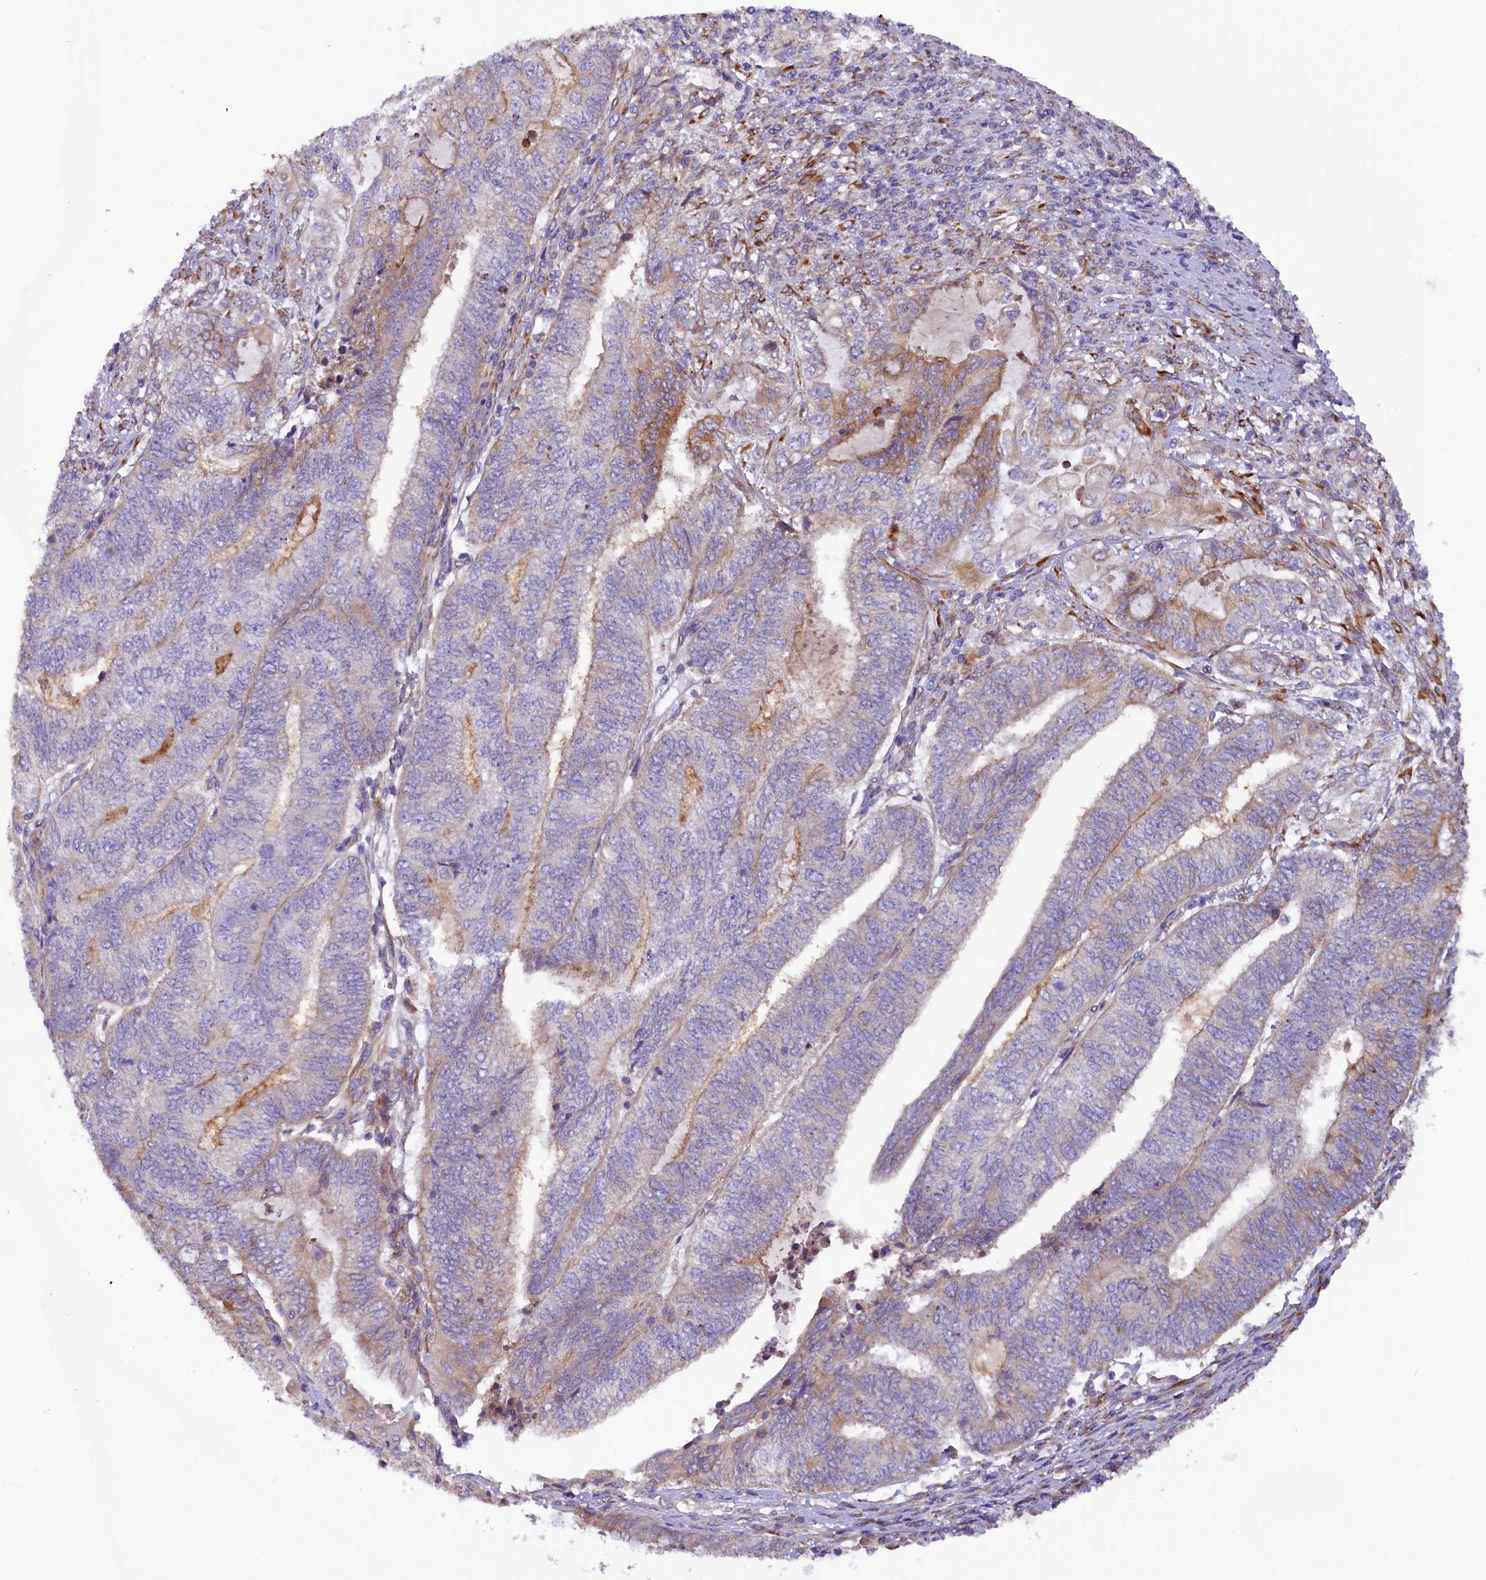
{"staining": {"intensity": "moderate", "quantity": "25%-75%", "location": "cytoplasmic/membranous"}, "tissue": "endometrial cancer", "cell_type": "Tumor cells", "image_type": "cancer", "snomed": [{"axis": "morphology", "description": "Adenocarcinoma, NOS"}, {"axis": "topography", "description": "Uterus"}, {"axis": "topography", "description": "Endometrium"}], "caption": "High-power microscopy captured an immunohistochemistry (IHC) histopathology image of endometrial cancer, revealing moderate cytoplasmic/membranous positivity in approximately 25%-75% of tumor cells.", "gene": "SSC5D", "patient": {"sex": "female", "age": 70}}